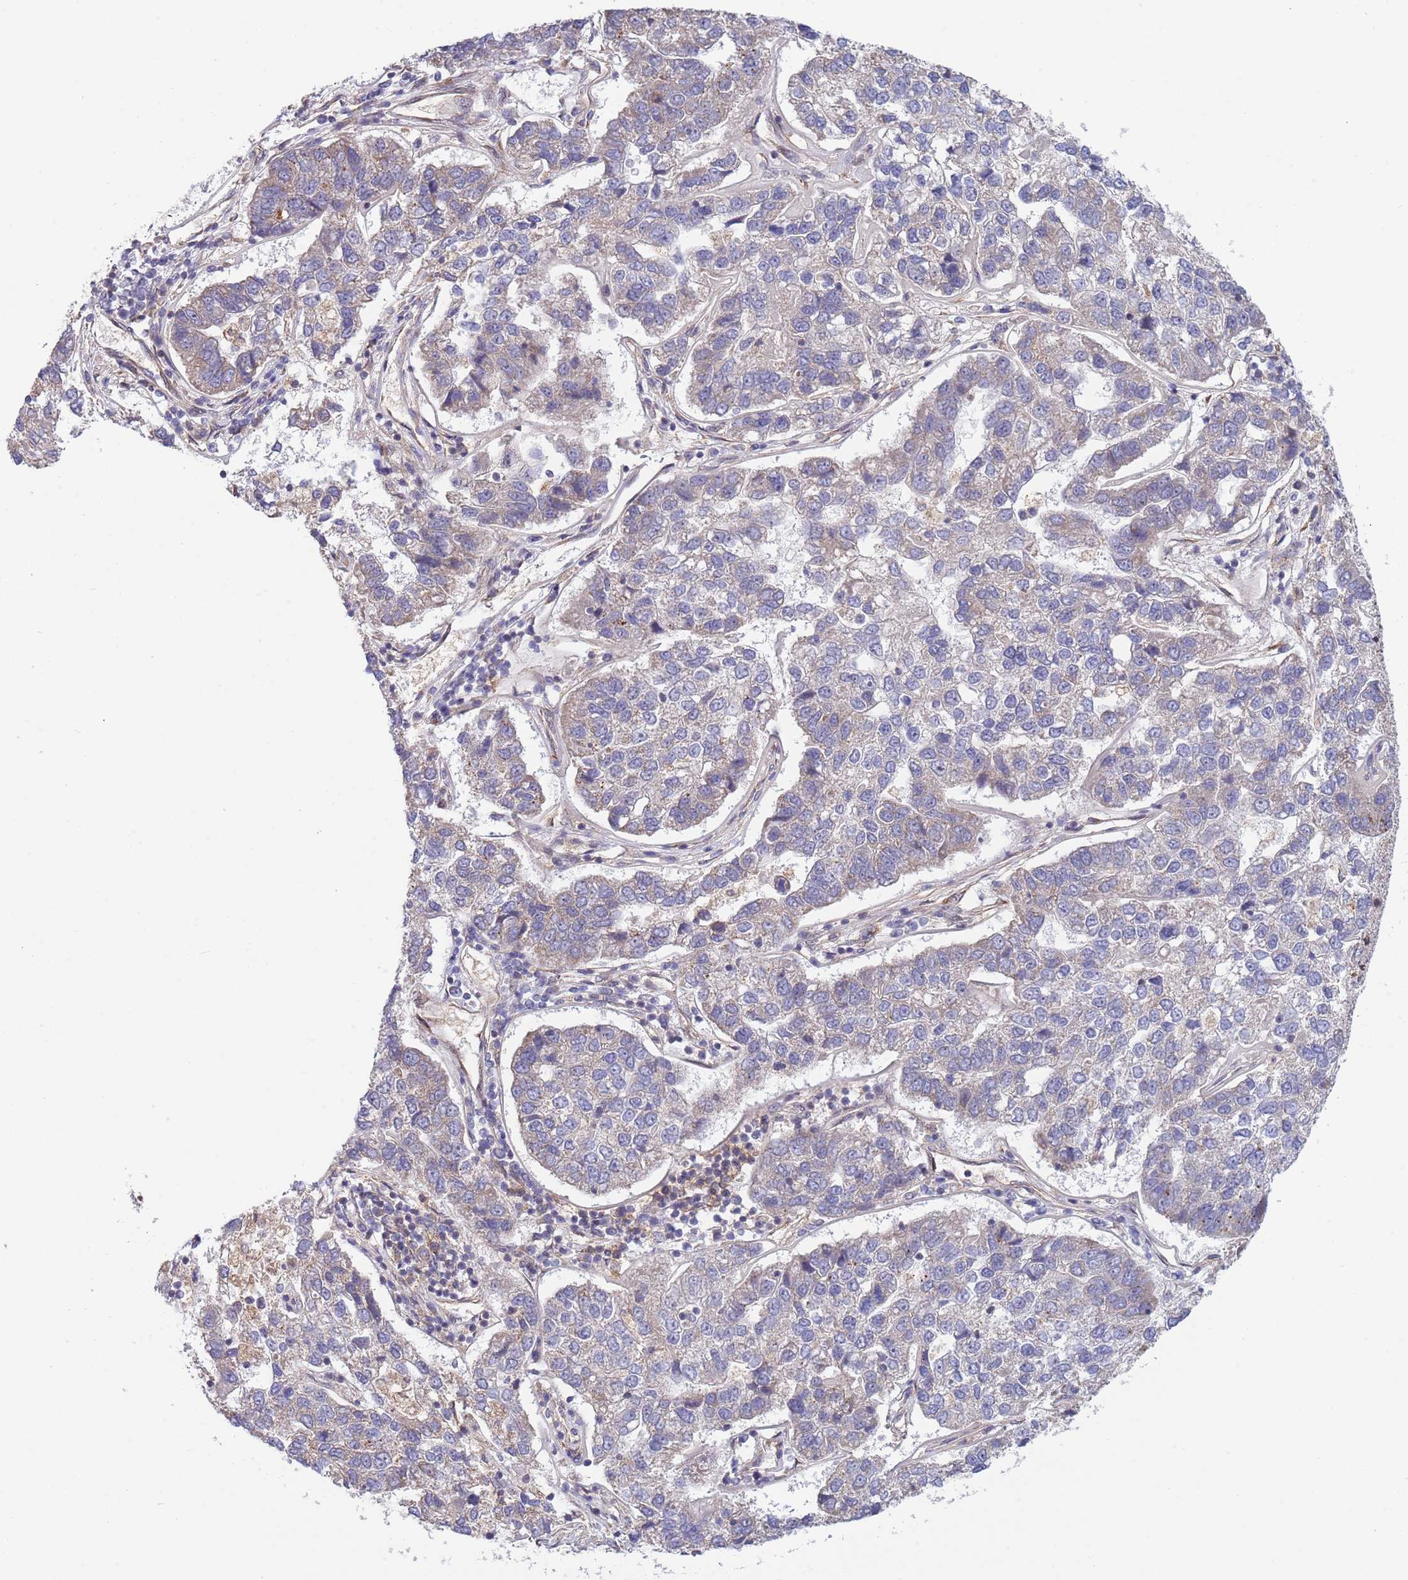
{"staining": {"intensity": "negative", "quantity": "none", "location": "none"}, "tissue": "pancreatic cancer", "cell_type": "Tumor cells", "image_type": "cancer", "snomed": [{"axis": "morphology", "description": "Adenocarcinoma, NOS"}, {"axis": "topography", "description": "Pancreas"}], "caption": "Tumor cells show no significant positivity in pancreatic cancer.", "gene": "TBX10", "patient": {"sex": "female", "age": 61}}